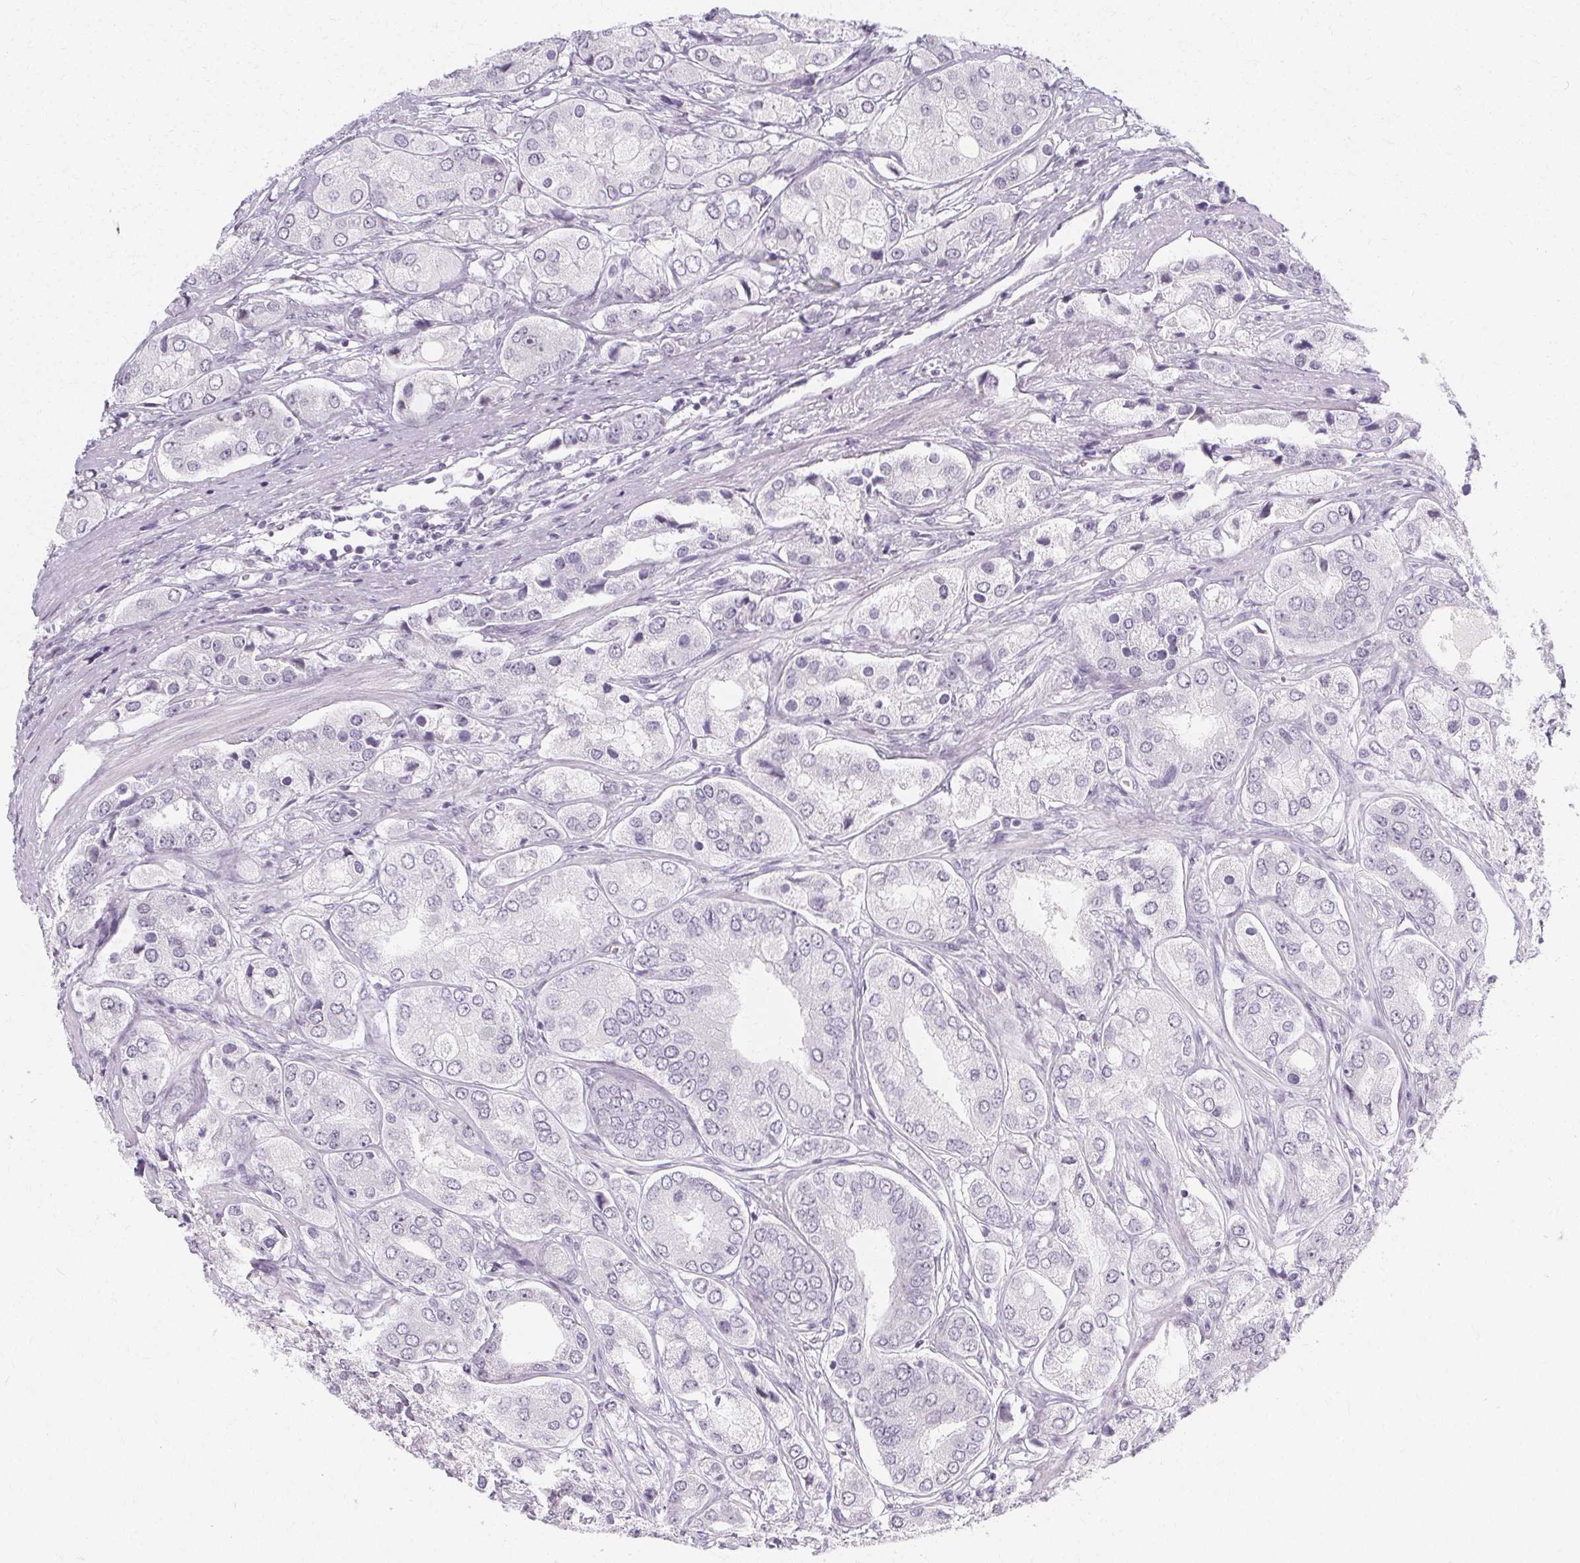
{"staining": {"intensity": "negative", "quantity": "none", "location": "none"}, "tissue": "prostate cancer", "cell_type": "Tumor cells", "image_type": "cancer", "snomed": [{"axis": "morphology", "description": "Adenocarcinoma, Low grade"}, {"axis": "topography", "description": "Prostate"}], "caption": "Immunohistochemistry photomicrograph of neoplastic tissue: prostate low-grade adenocarcinoma stained with DAB shows no significant protein expression in tumor cells.", "gene": "SYNPR", "patient": {"sex": "male", "age": 69}}